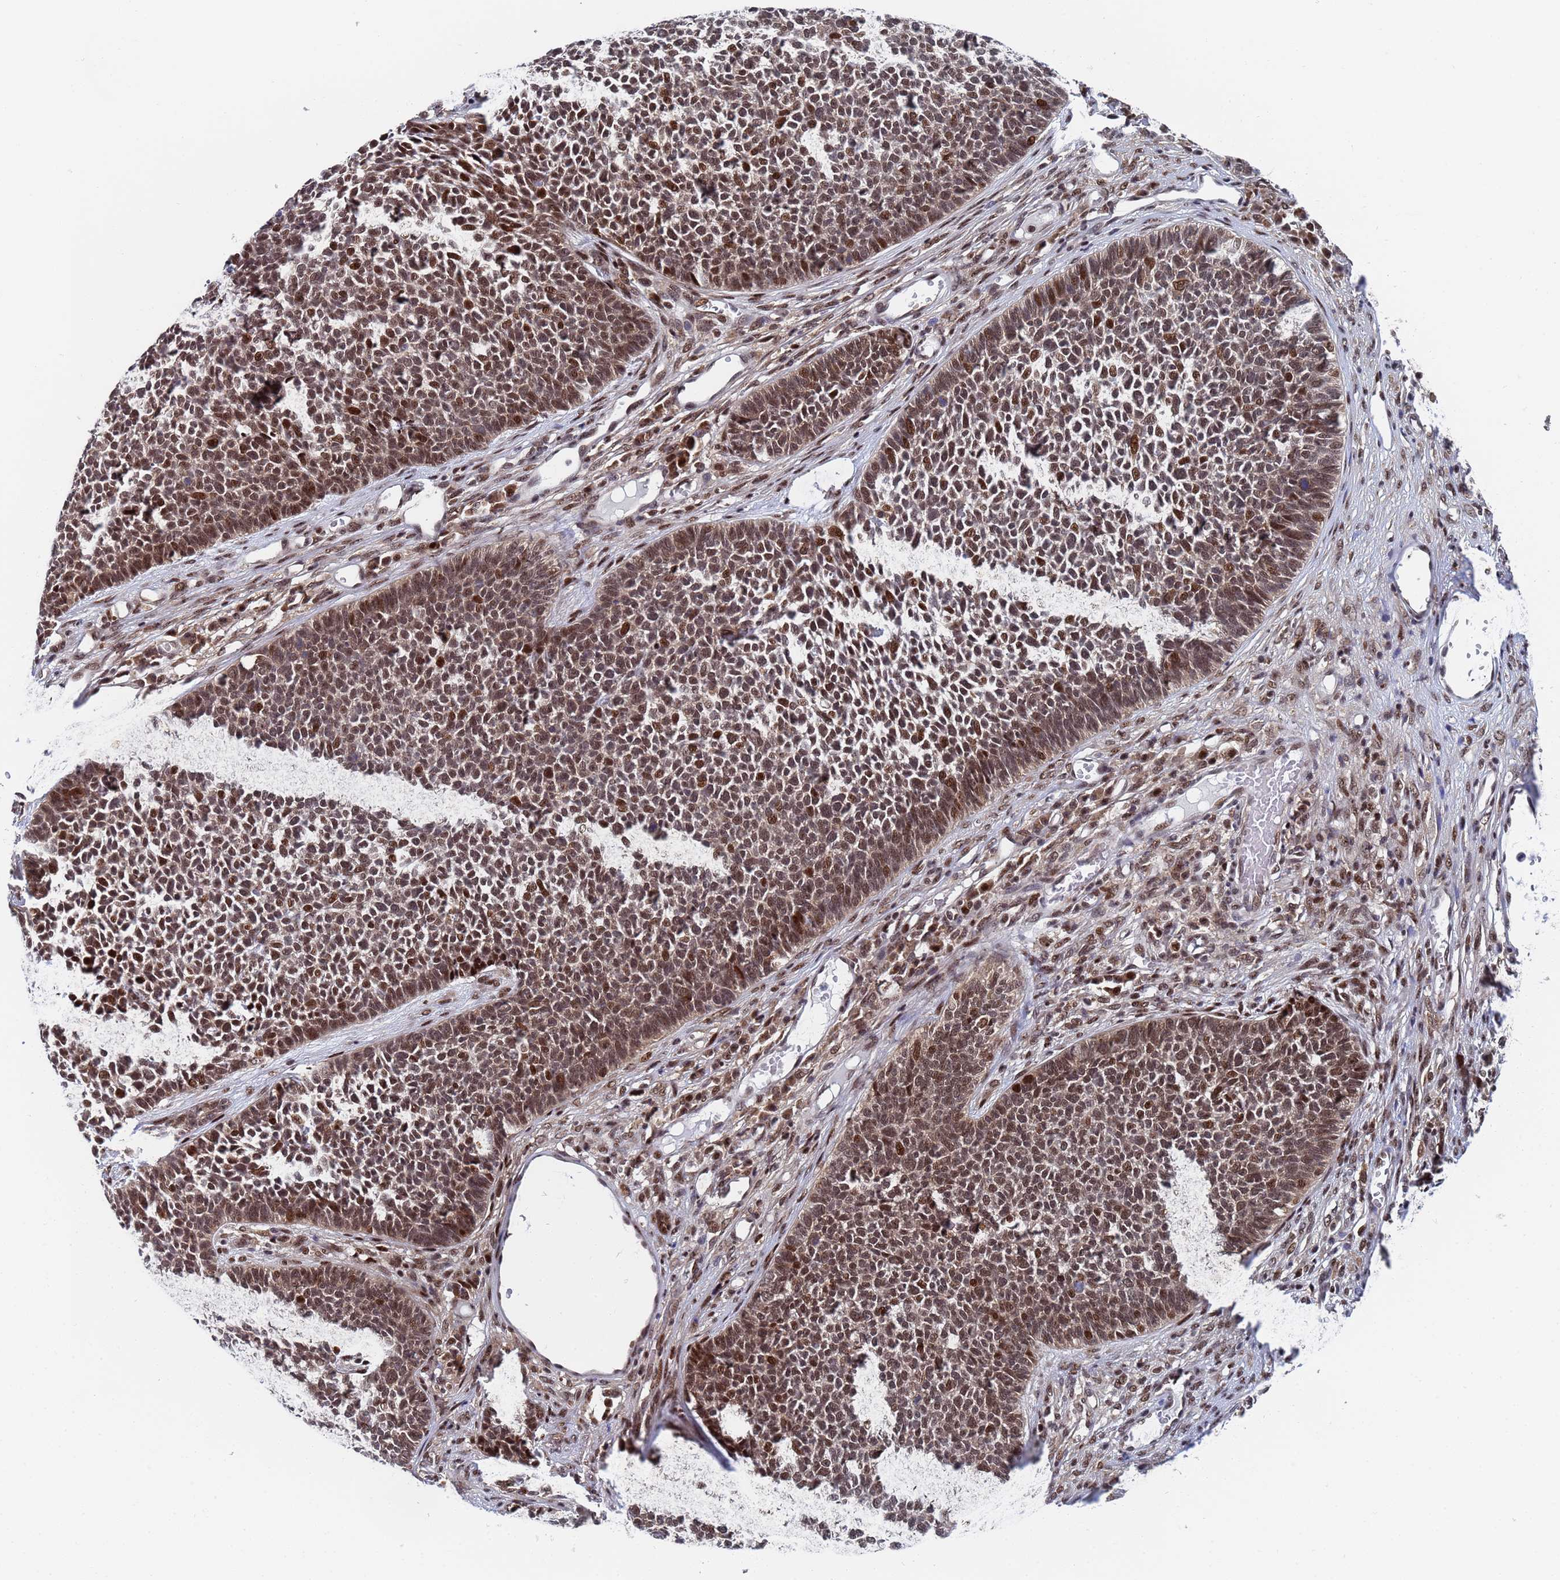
{"staining": {"intensity": "moderate", "quantity": ">75%", "location": "nuclear"}, "tissue": "skin cancer", "cell_type": "Tumor cells", "image_type": "cancer", "snomed": [{"axis": "morphology", "description": "Basal cell carcinoma"}, {"axis": "topography", "description": "Skin"}], "caption": "IHC (DAB) staining of human basal cell carcinoma (skin) demonstrates moderate nuclear protein positivity in approximately >75% of tumor cells.", "gene": "AP5Z1", "patient": {"sex": "female", "age": 84}}